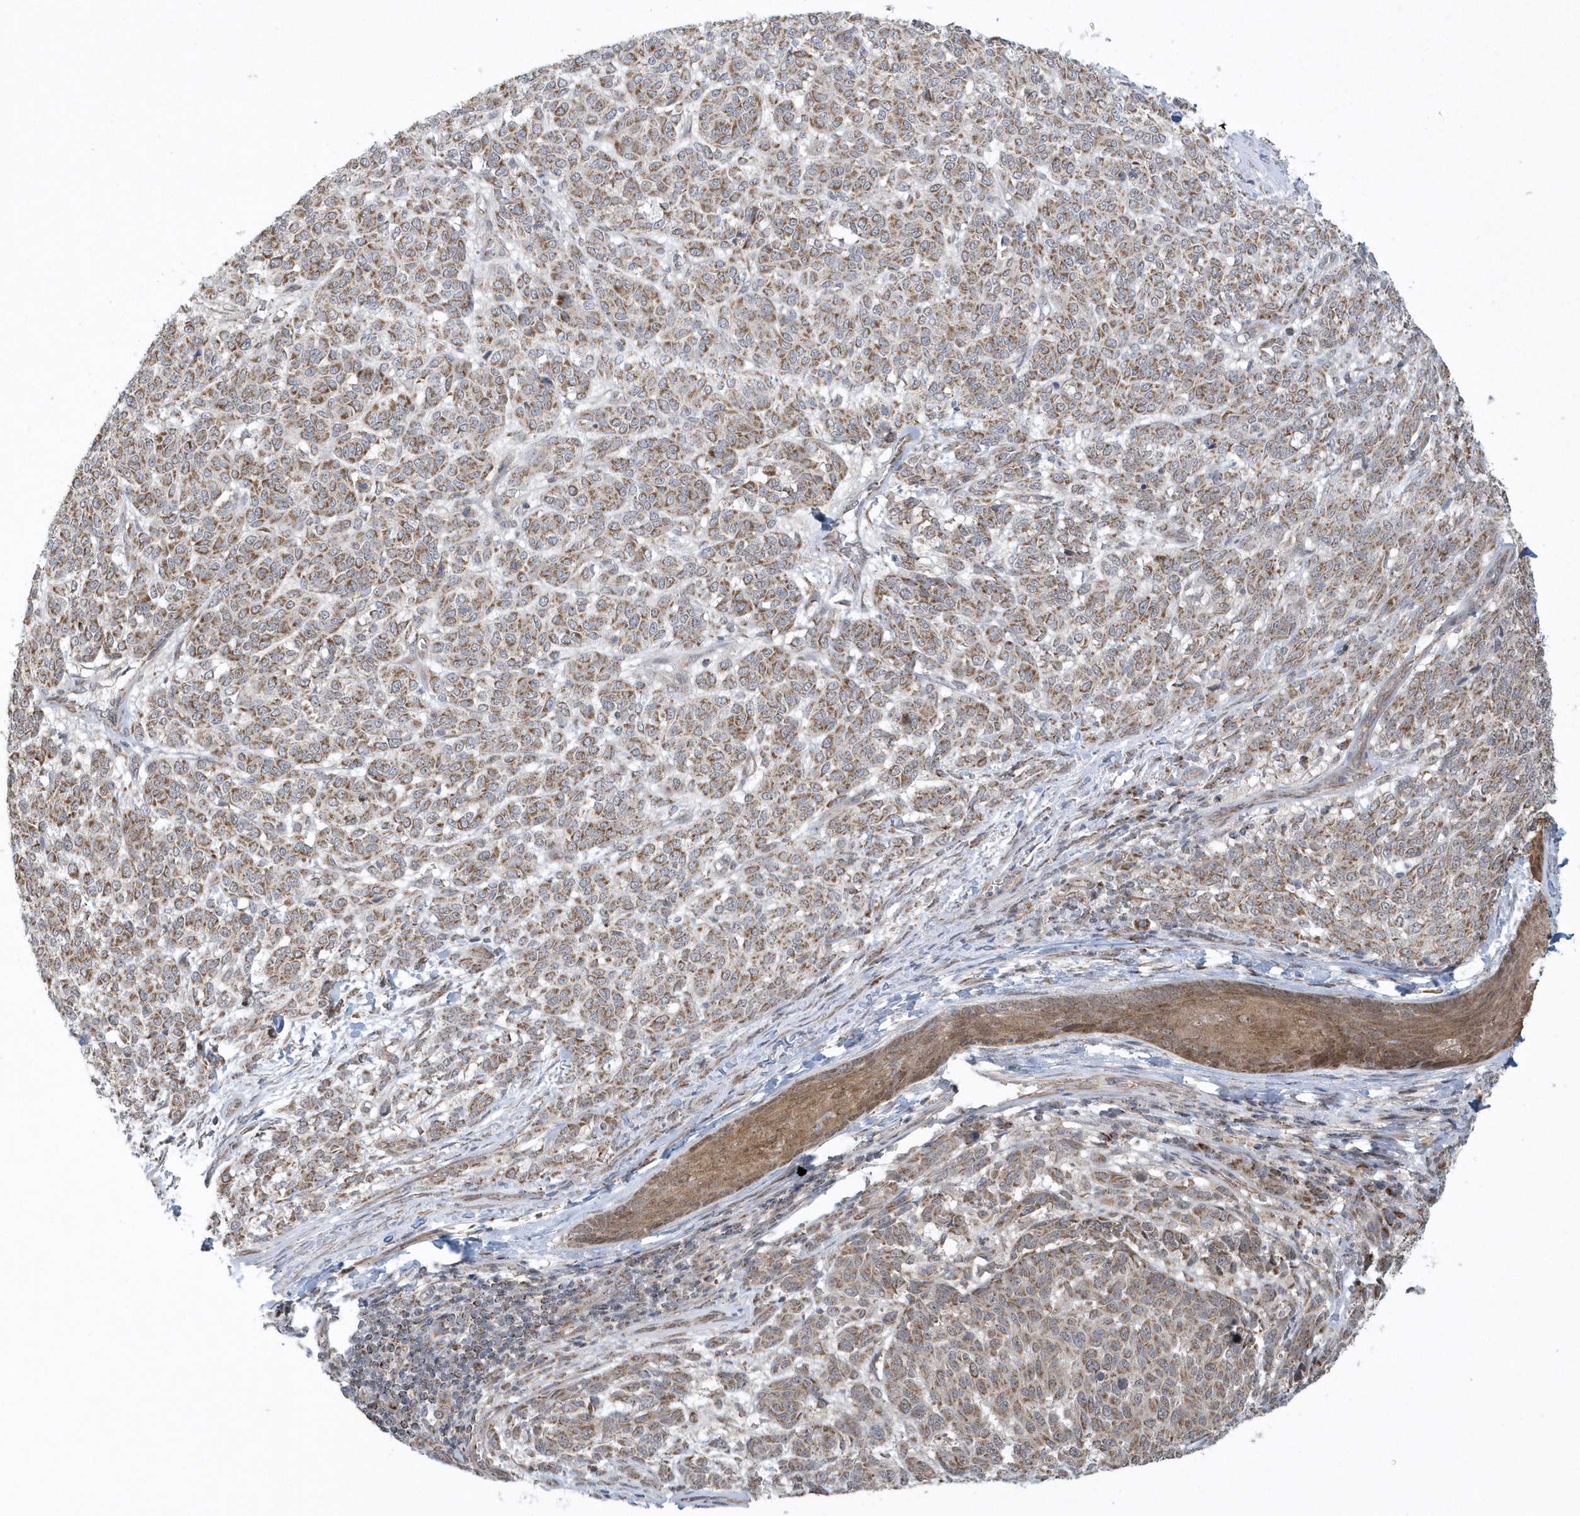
{"staining": {"intensity": "moderate", "quantity": ">75%", "location": "cytoplasmic/membranous"}, "tissue": "melanoma", "cell_type": "Tumor cells", "image_type": "cancer", "snomed": [{"axis": "morphology", "description": "Malignant melanoma, NOS"}, {"axis": "topography", "description": "Skin"}], "caption": "Immunohistochemistry image of human melanoma stained for a protein (brown), which displays medium levels of moderate cytoplasmic/membranous staining in approximately >75% of tumor cells.", "gene": "SLX9", "patient": {"sex": "male", "age": 49}}